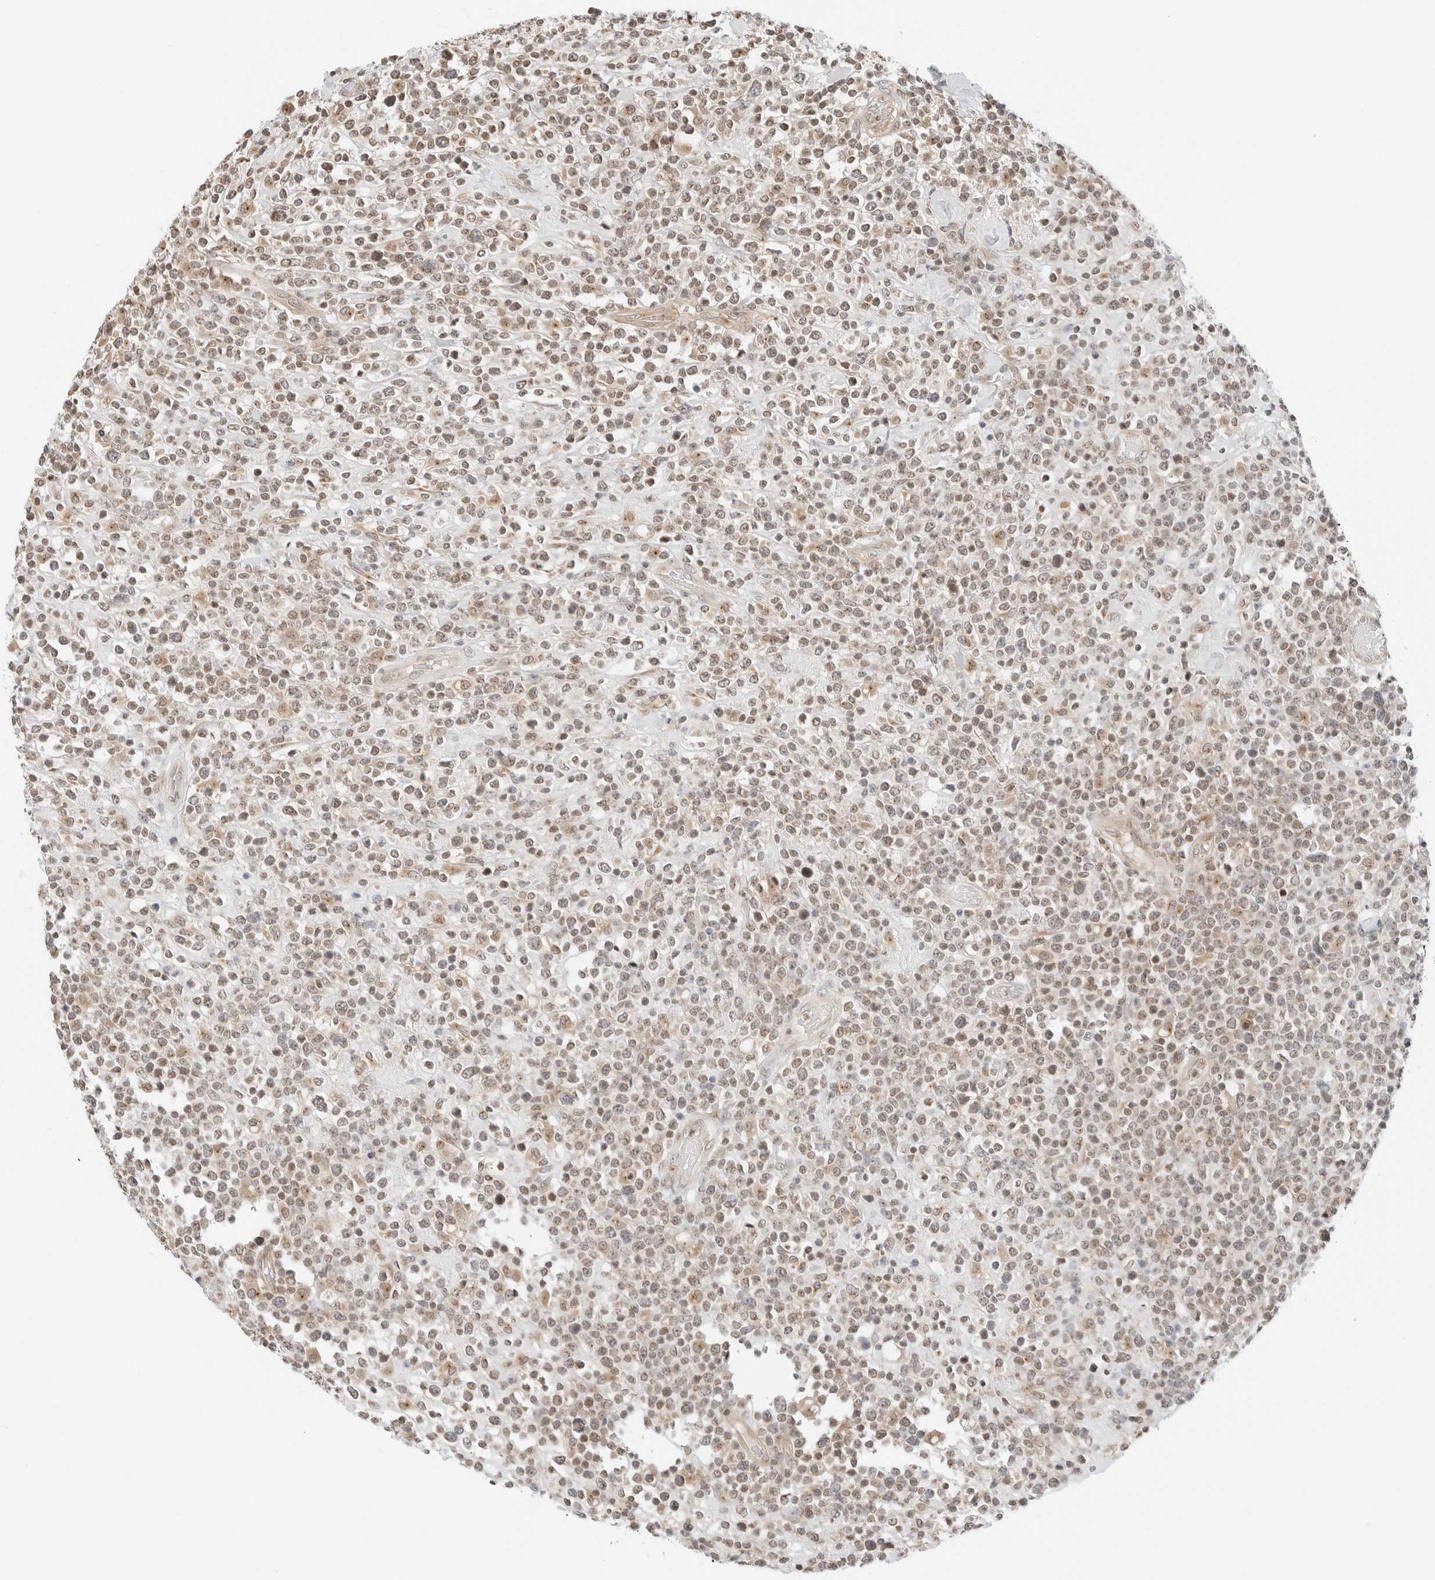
{"staining": {"intensity": "weak", "quantity": ">75%", "location": "cytoplasmic/membranous,nuclear"}, "tissue": "lymphoma", "cell_type": "Tumor cells", "image_type": "cancer", "snomed": [{"axis": "morphology", "description": "Malignant lymphoma, non-Hodgkin's type, High grade"}, {"axis": "topography", "description": "Colon"}], "caption": "A photomicrograph of high-grade malignant lymphoma, non-Hodgkin's type stained for a protein reveals weak cytoplasmic/membranous and nuclear brown staining in tumor cells.", "gene": "IQCC", "patient": {"sex": "female", "age": 53}}